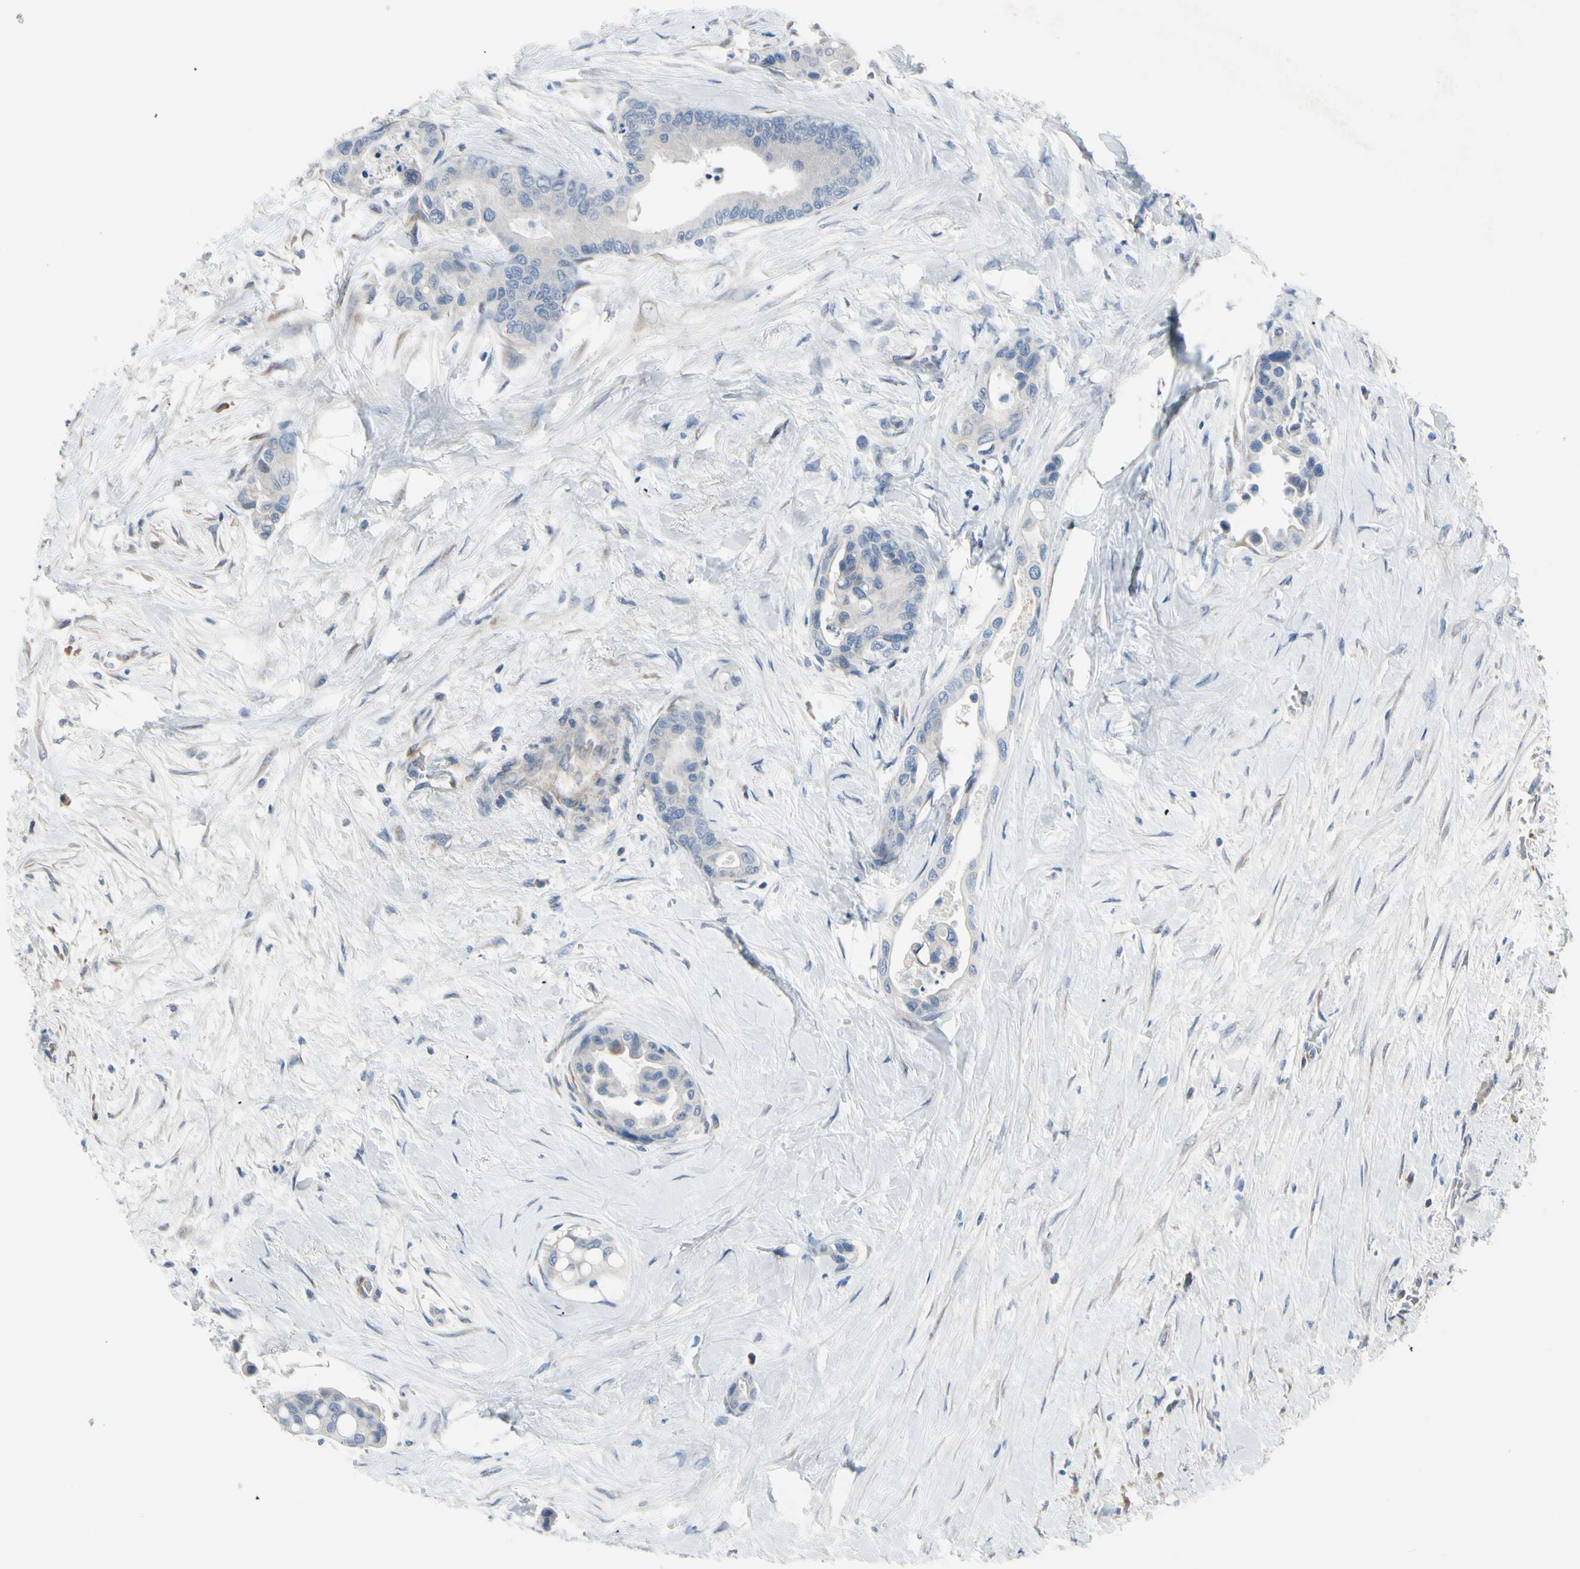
{"staining": {"intensity": "negative", "quantity": "none", "location": "none"}, "tissue": "colorectal cancer", "cell_type": "Tumor cells", "image_type": "cancer", "snomed": [{"axis": "morphology", "description": "Normal tissue, NOS"}, {"axis": "morphology", "description": "Adenocarcinoma, NOS"}, {"axis": "topography", "description": "Colon"}], "caption": "Immunohistochemistry of human adenocarcinoma (colorectal) exhibits no expression in tumor cells. (DAB (3,3'-diaminobenzidine) immunohistochemistry (IHC) visualized using brightfield microscopy, high magnification).", "gene": "MAP2", "patient": {"sex": "male", "age": 82}}